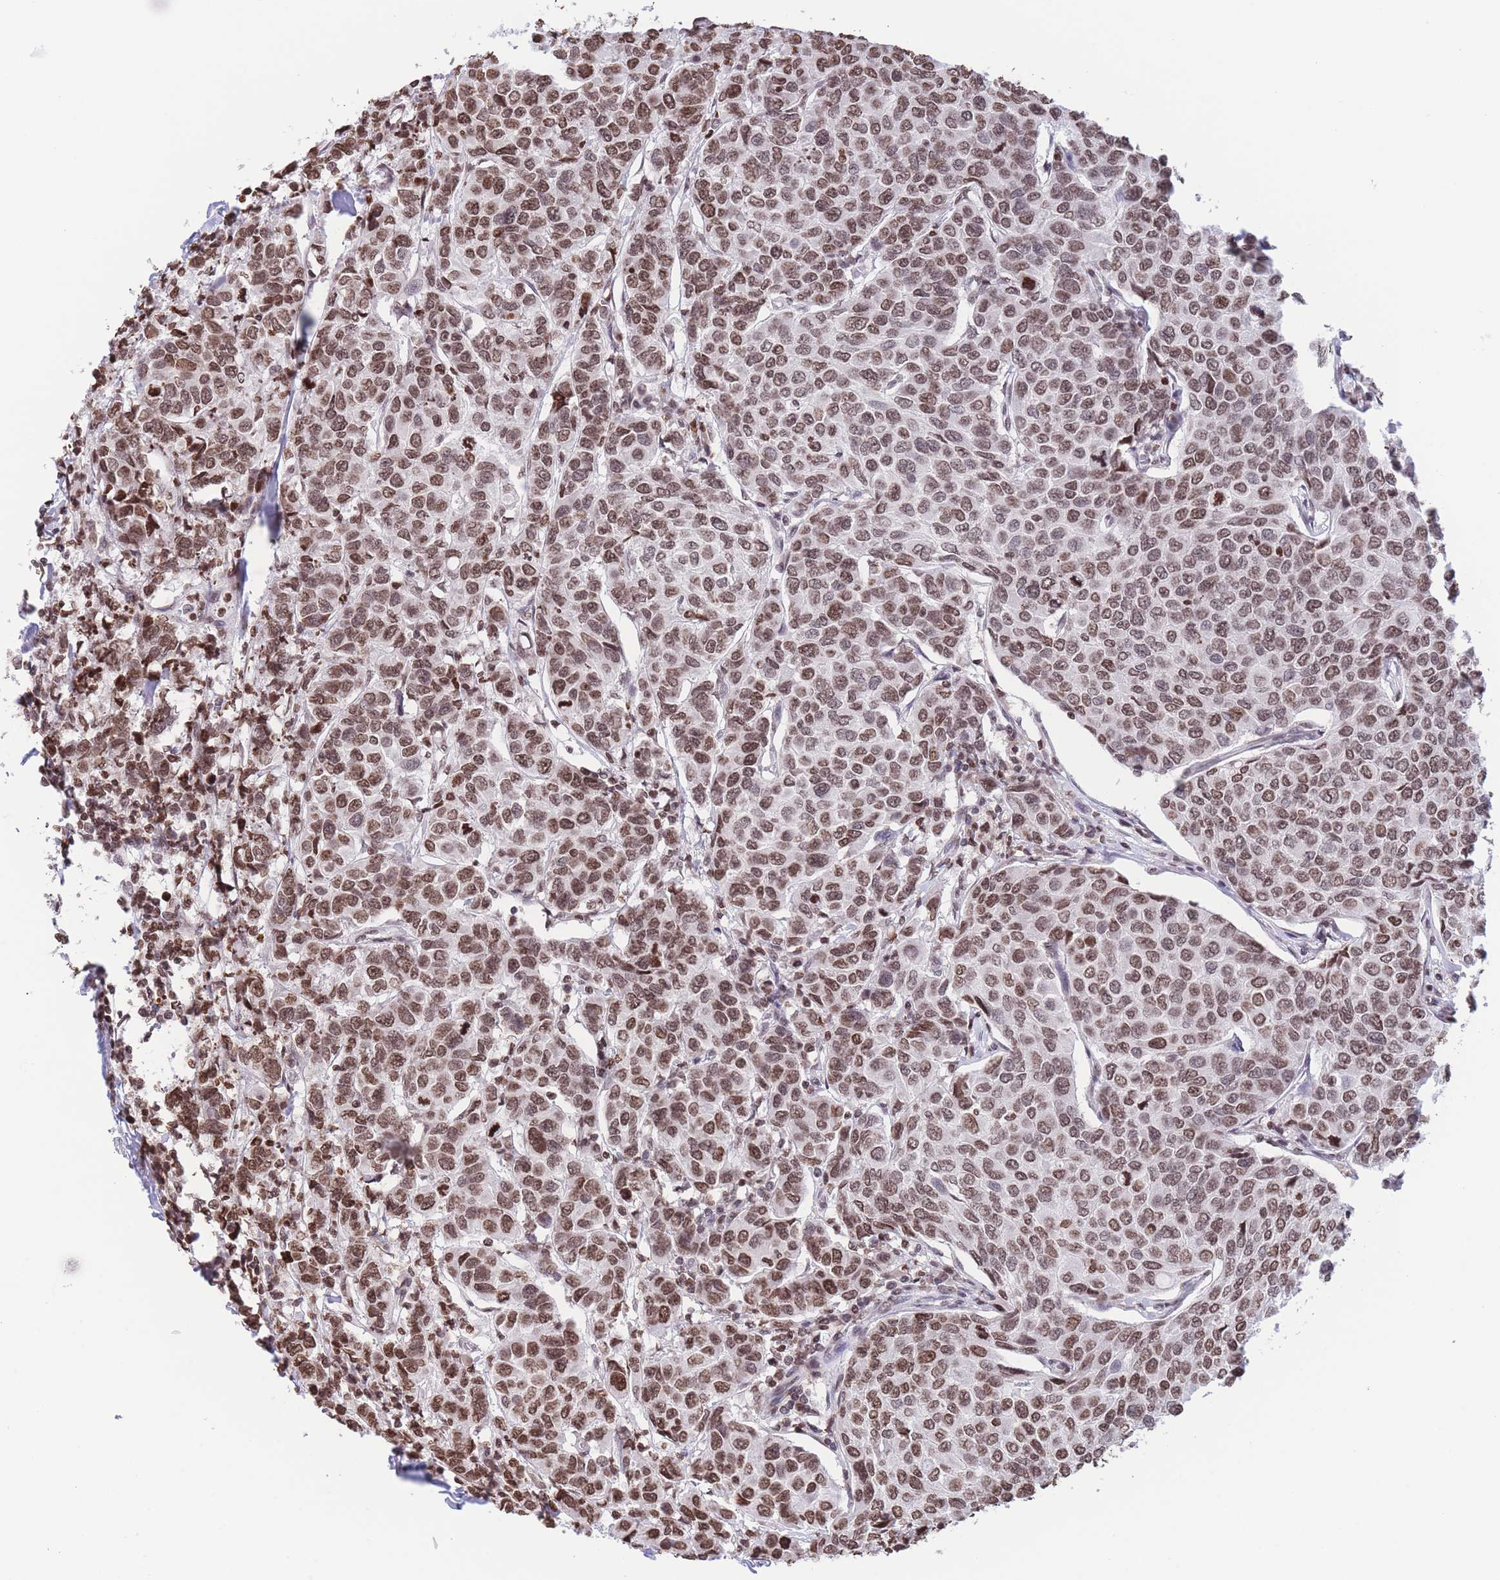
{"staining": {"intensity": "moderate", "quantity": ">75%", "location": "nuclear"}, "tissue": "breast cancer", "cell_type": "Tumor cells", "image_type": "cancer", "snomed": [{"axis": "morphology", "description": "Duct carcinoma"}, {"axis": "topography", "description": "Breast"}], "caption": "A brown stain shows moderate nuclear expression of a protein in human breast cancer tumor cells. Using DAB (brown) and hematoxylin (blue) stains, captured at high magnification using brightfield microscopy.", "gene": "H2BC11", "patient": {"sex": "female", "age": 55}}